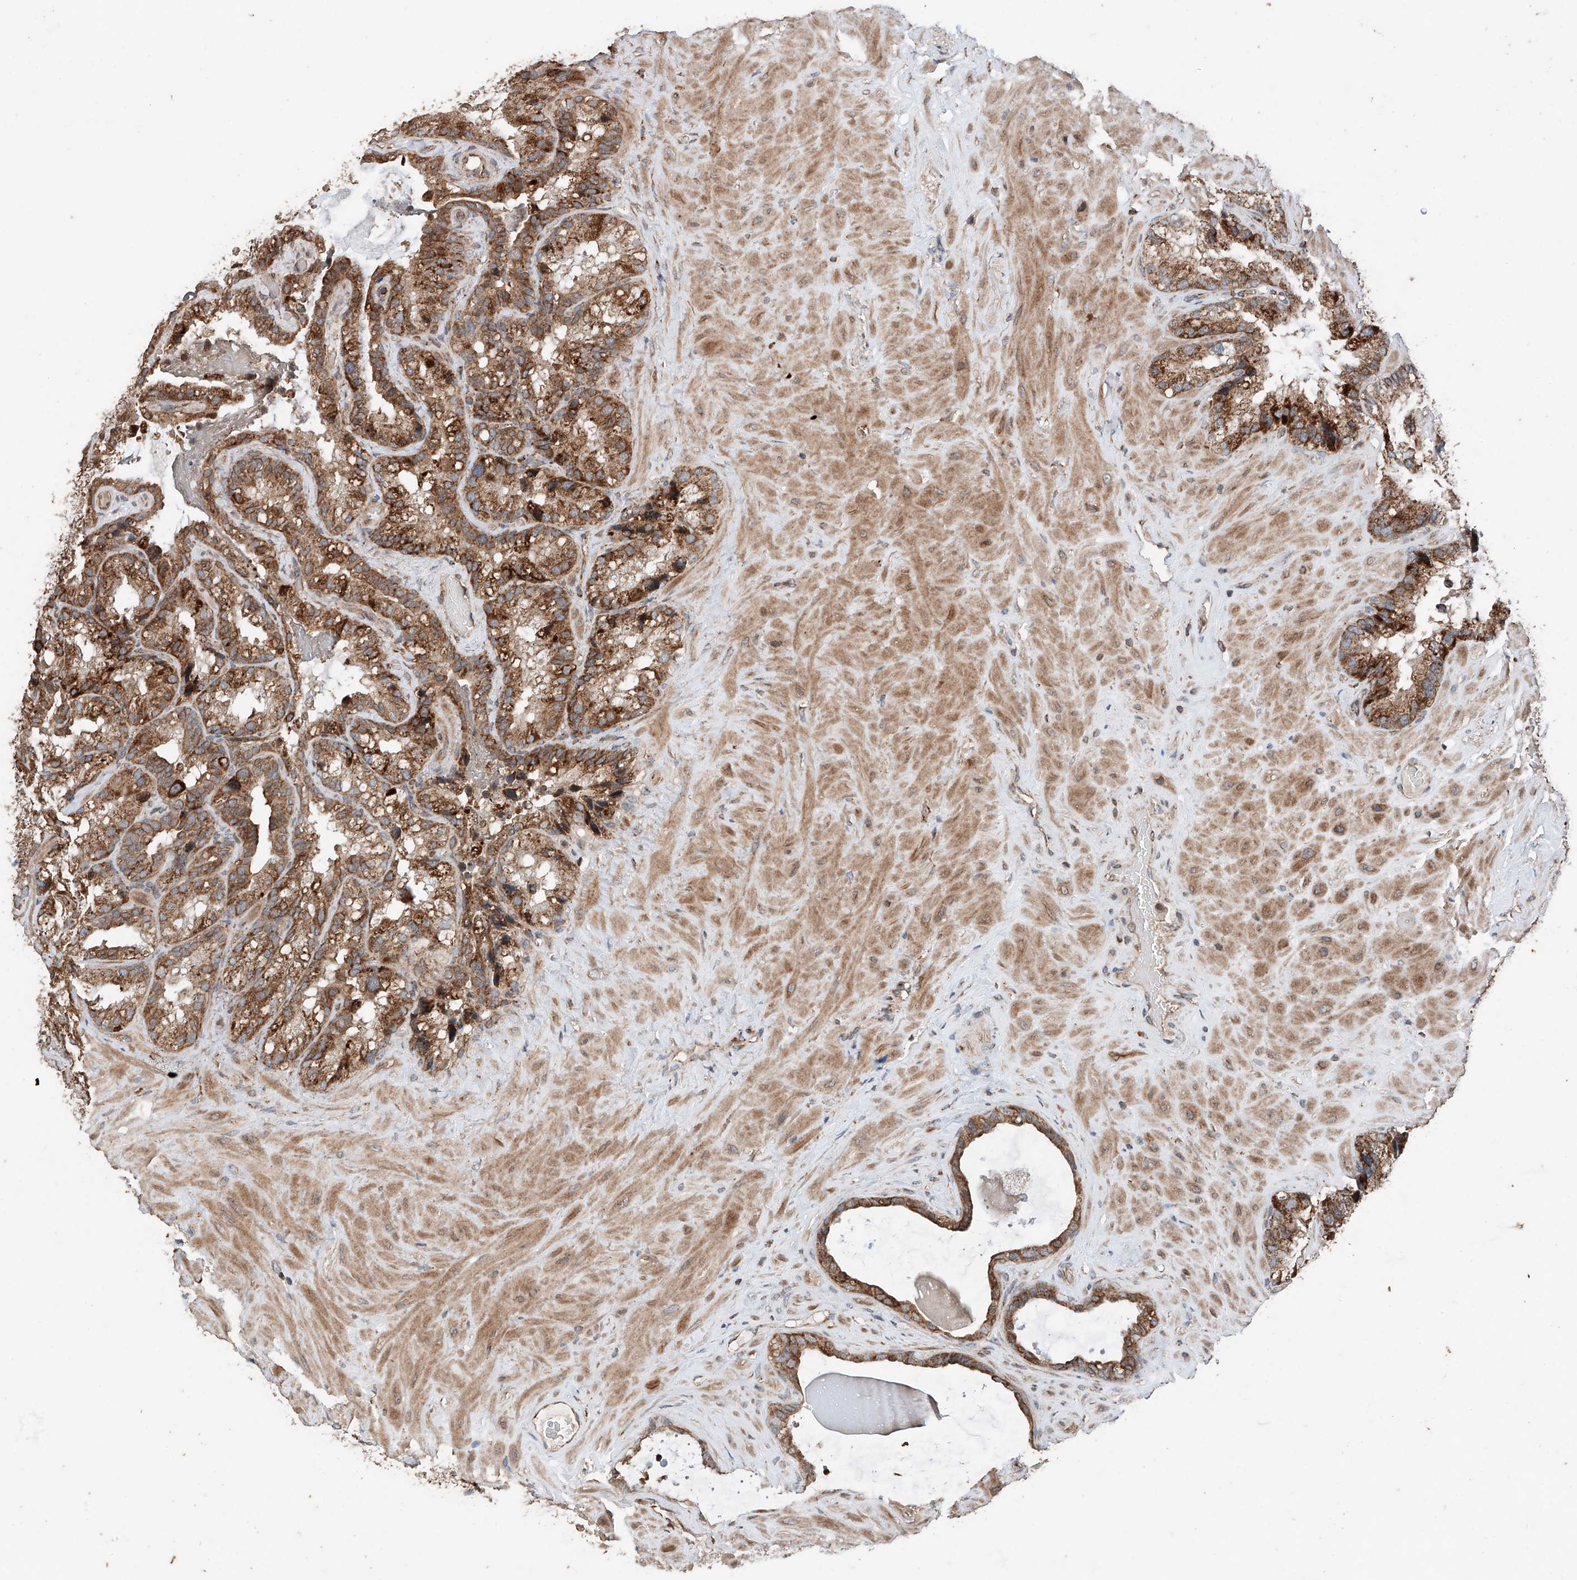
{"staining": {"intensity": "moderate", "quantity": ">75%", "location": "cytoplasmic/membranous"}, "tissue": "seminal vesicle", "cell_type": "Glandular cells", "image_type": "normal", "snomed": [{"axis": "morphology", "description": "Normal tissue, NOS"}, {"axis": "topography", "description": "Prostate"}, {"axis": "topography", "description": "Seminal veicle"}], "caption": "High-magnification brightfield microscopy of benign seminal vesicle stained with DAB (3,3'-diaminobenzidine) (brown) and counterstained with hematoxylin (blue). glandular cells exhibit moderate cytoplasmic/membranous expression is present in approximately>75% of cells. Nuclei are stained in blue.", "gene": "AP4B1", "patient": {"sex": "male", "age": 68}}